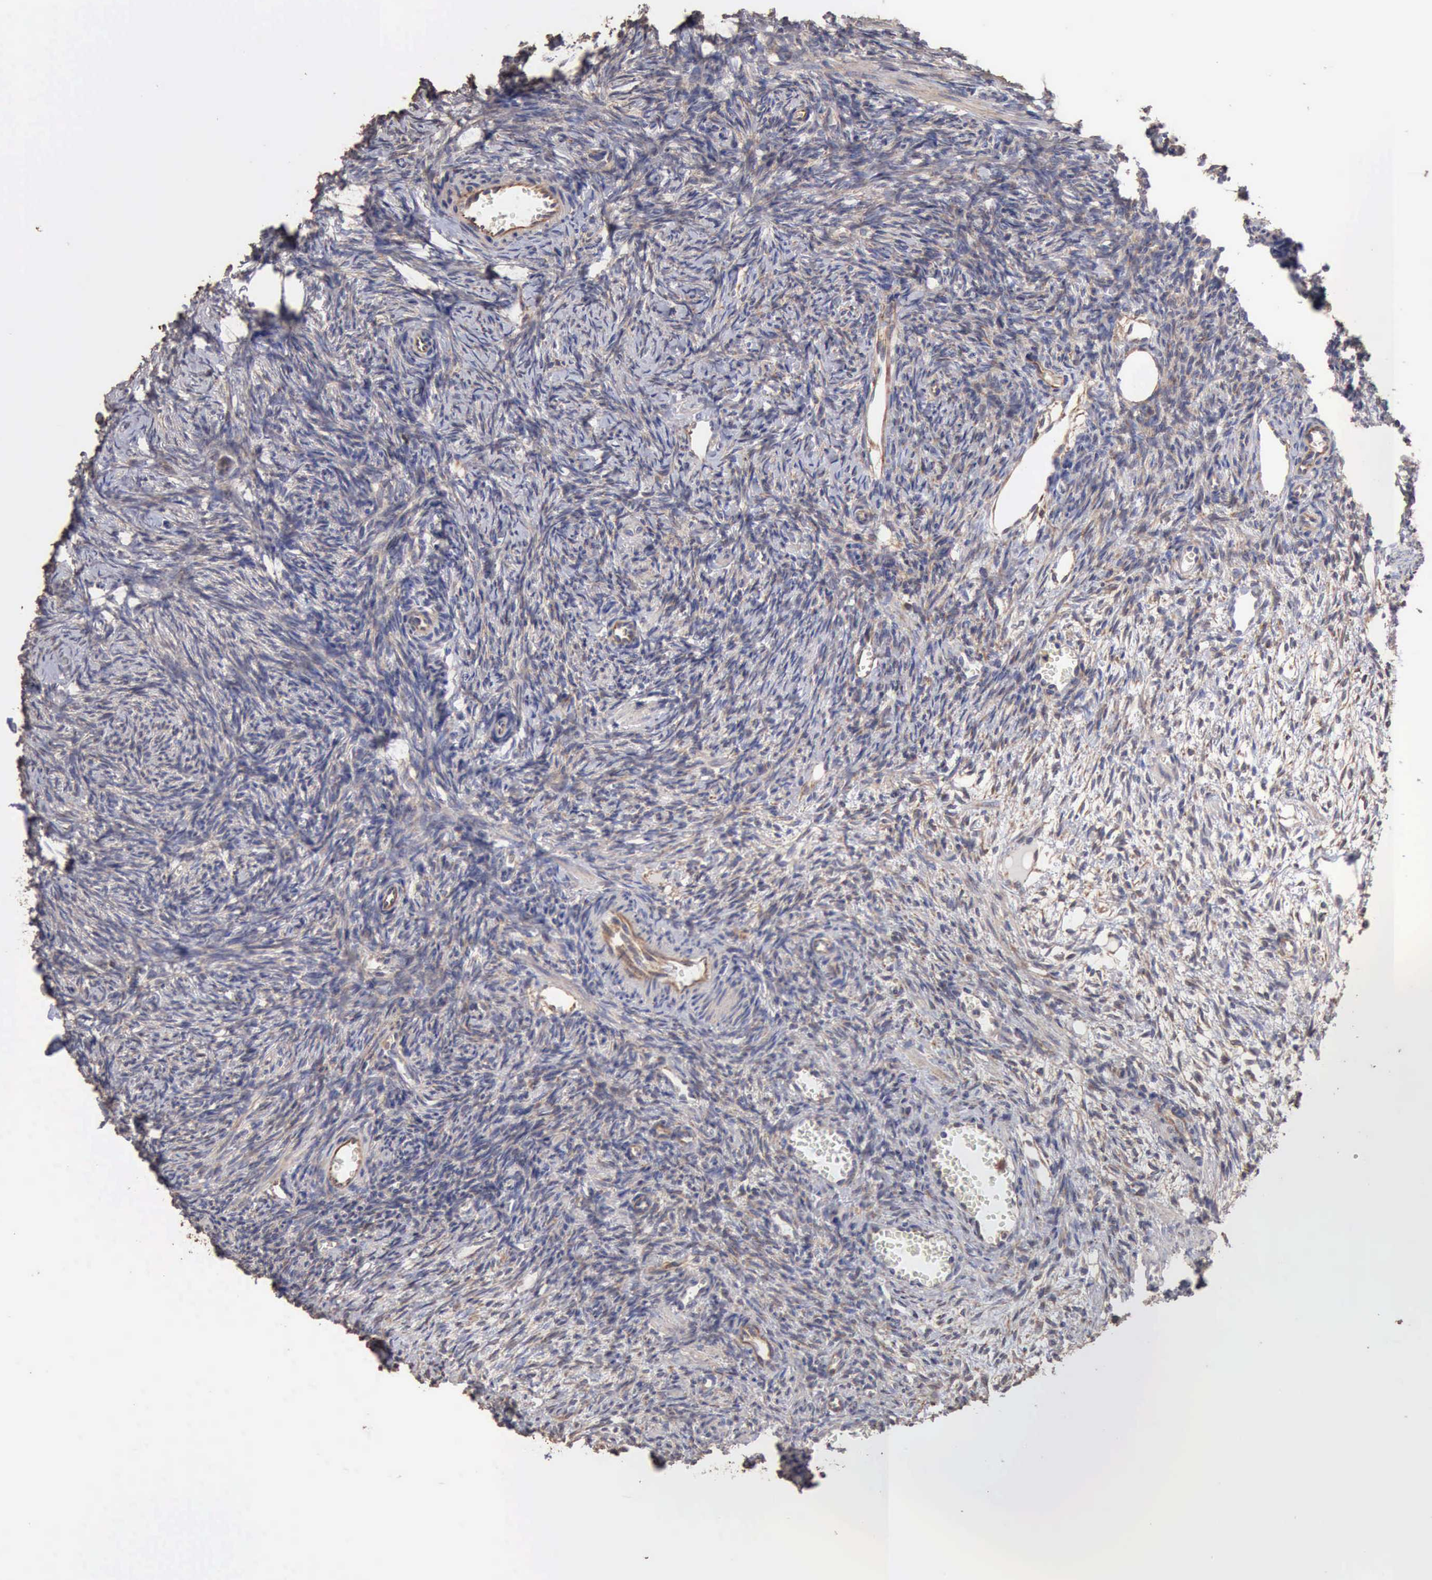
{"staining": {"intensity": "weak", "quantity": ">75%", "location": "cytoplasmic/membranous"}, "tissue": "ovary", "cell_type": "Follicle cells", "image_type": "normal", "snomed": [{"axis": "morphology", "description": "Normal tissue, NOS"}, {"axis": "topography", "description": "Ovary"}], "caption": "Brown immunohistochemical staining in normal ovary shows weak cytoplasmic/membranous staining in approximately >75% of follicle cells.", "gene": "GPR101", "patient": {"sex": "female", "age": 27}}